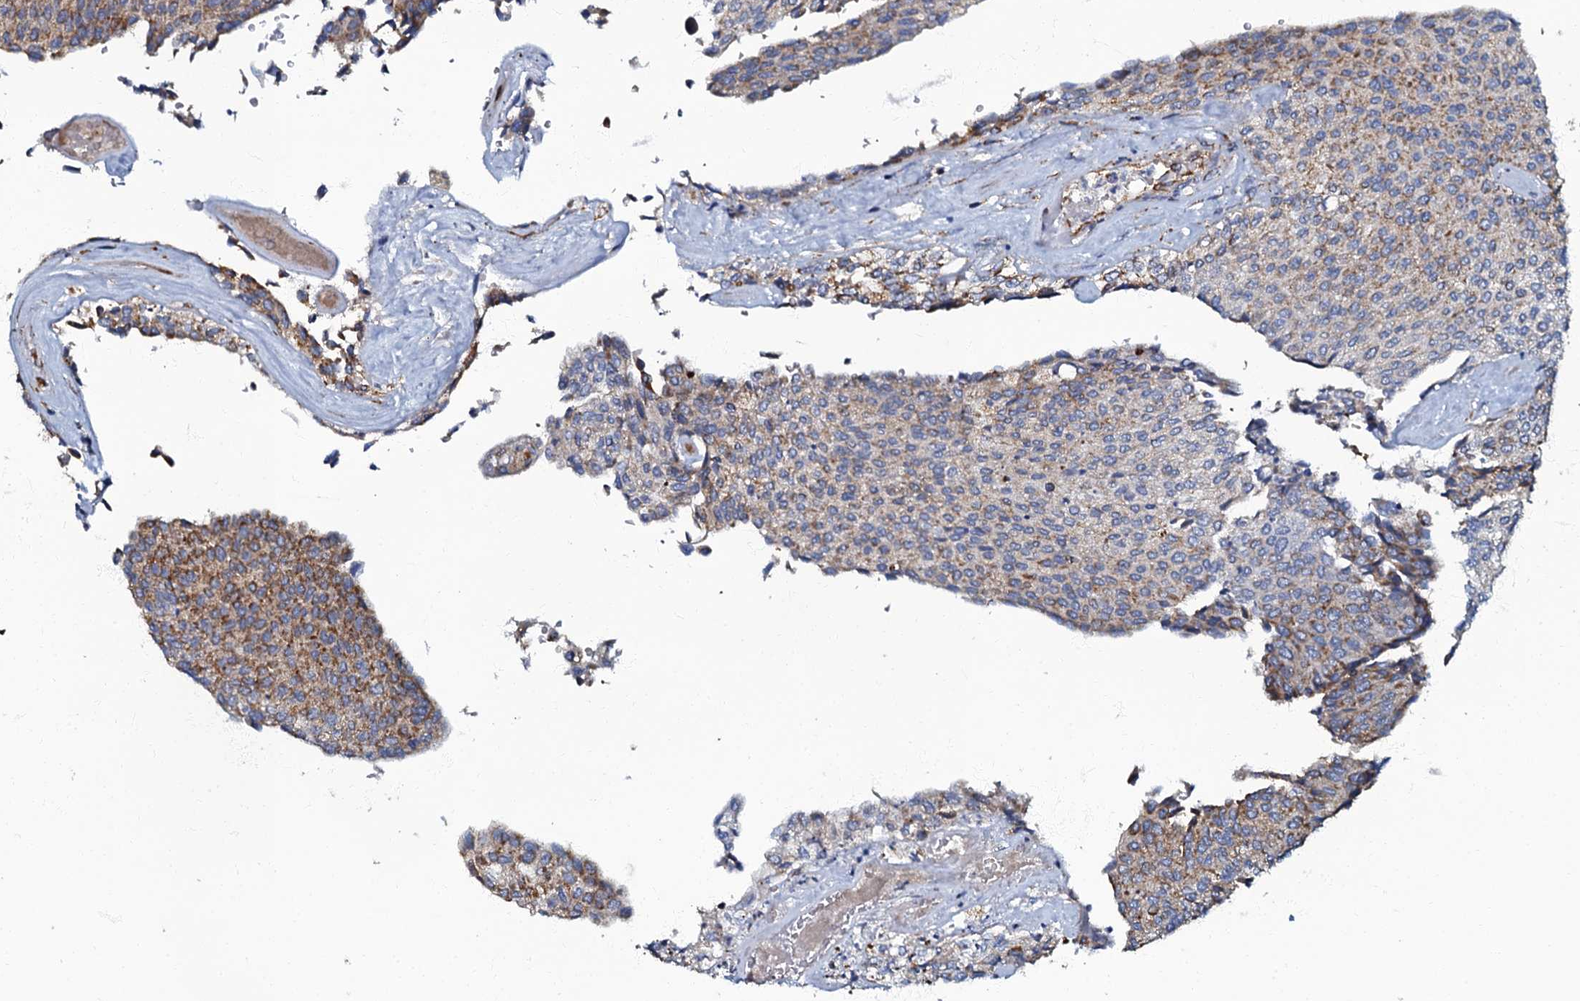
{"staining": {"intensity": "moderate", "quantity": "25%-75%", "location": "cytoplasmic/membranous"}, "tissue": "urothelial cancer", "cell_type": "Tumor cells", "image_type": "cancer", "snomed": [{"axis": "morphology", "description": "Urothelial carcinoma, Low grade"}, {"axis": "topography", "description": "Urinary bladder"}], "caption": "Urothelial cancer stained with DAB (3,3'-diaminobenzidine) IHC demonstrates medium levels of moderate cytoplasmic/membranous staining in approximately 25%-75% of tumor cells.", "gene": "NDUFA12", "patient": {"sex": "female", "age": 79}}